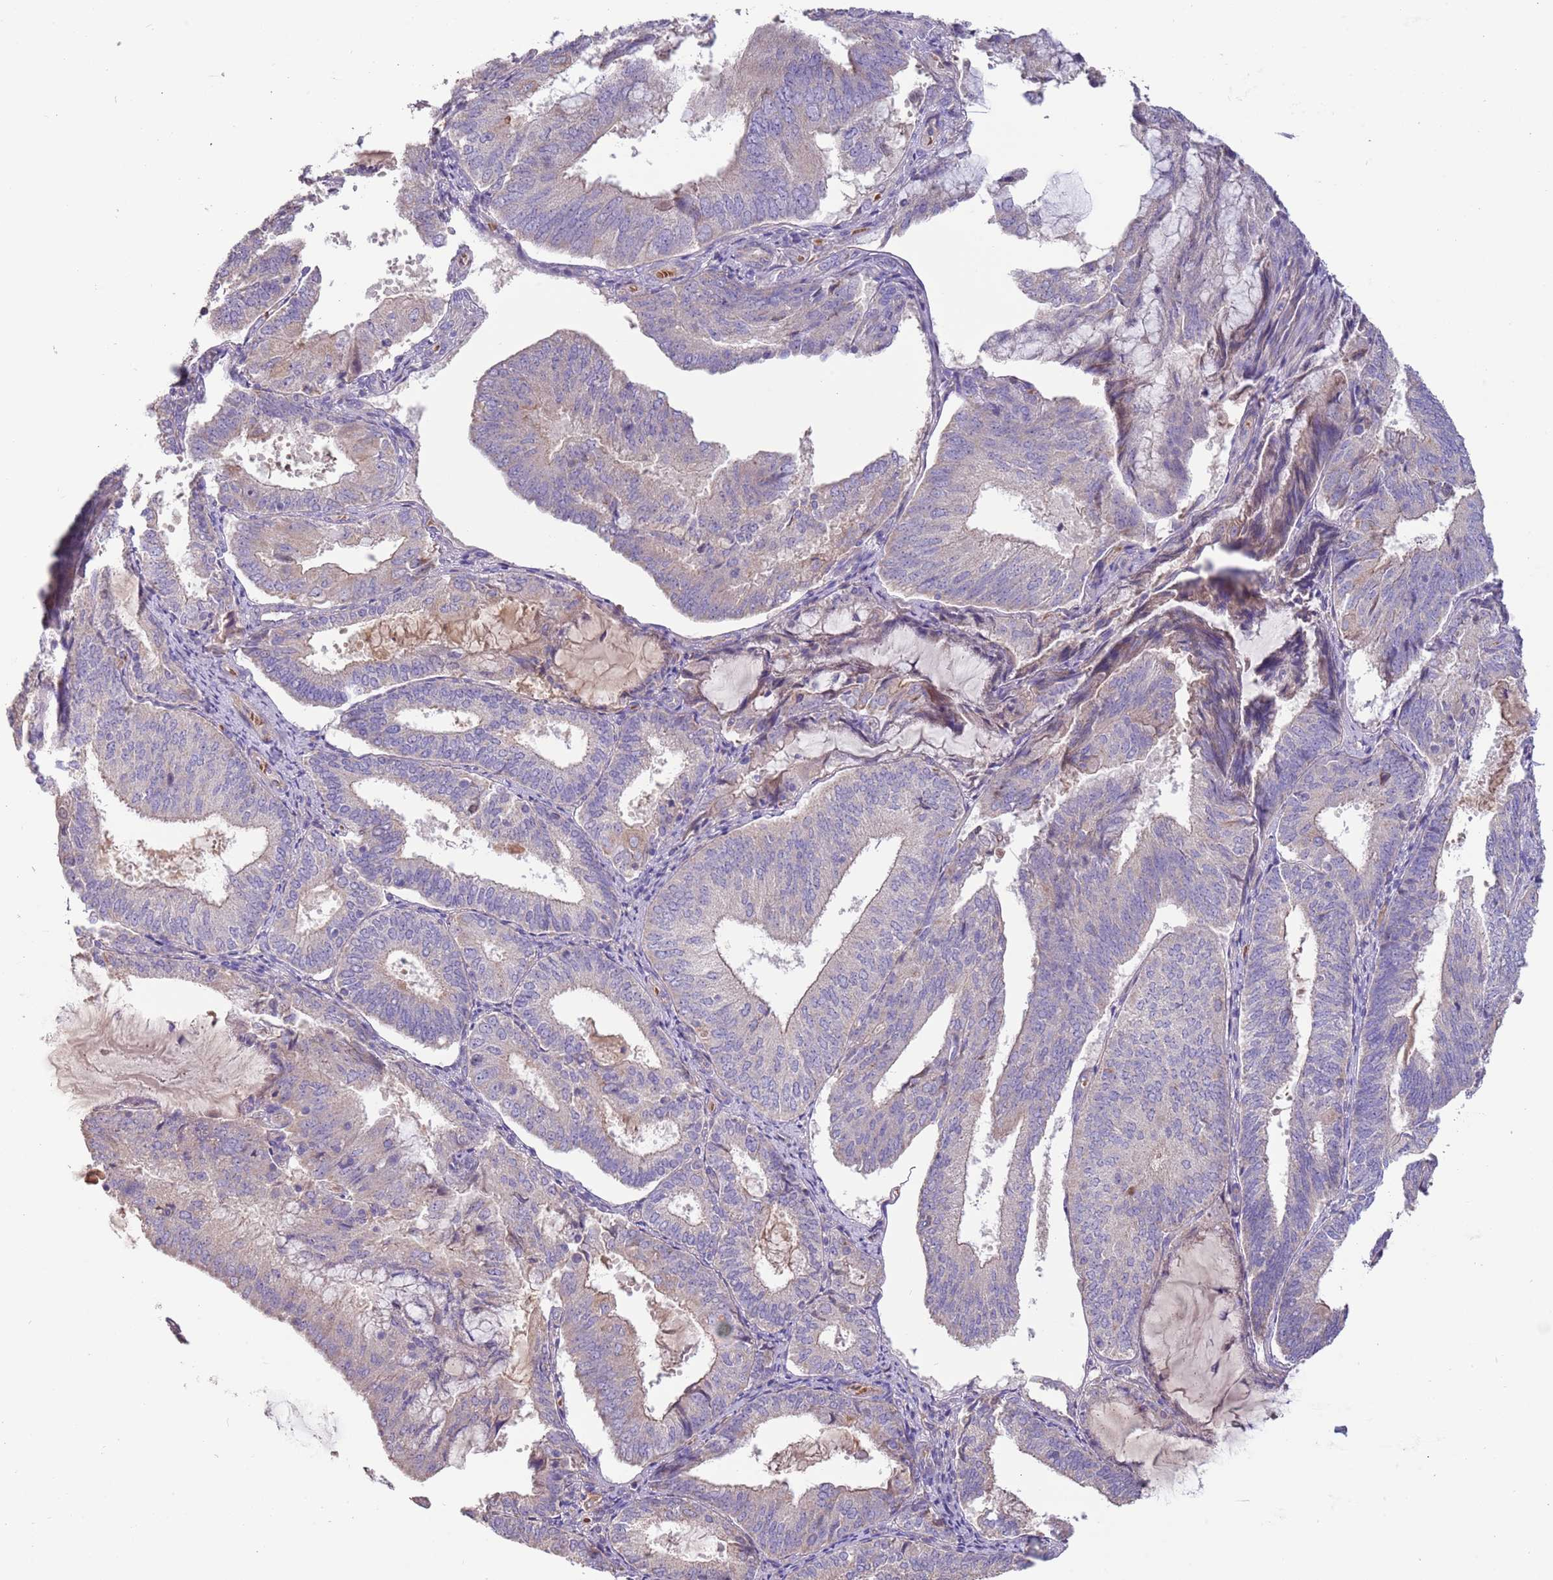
{"staining": {"intensity": "negative", "quantity": "none", "location": "none"}, "tissue": "endometrial cancer", "cell_type": "Tumor cells", "image_type": "cancer", "snomed": [{"axis": "morphology", "description": "Adenocarcinoma, NOS"}, {"axis": "topography", "description": "Endometrium"}], "caption": "This is an IHC photomicrograph of endometrial cancer (adenocarcinoma). There is no staining in tumor cells.", "gene": "TRMO", "patient": {"sex": "female", "age": 81}}